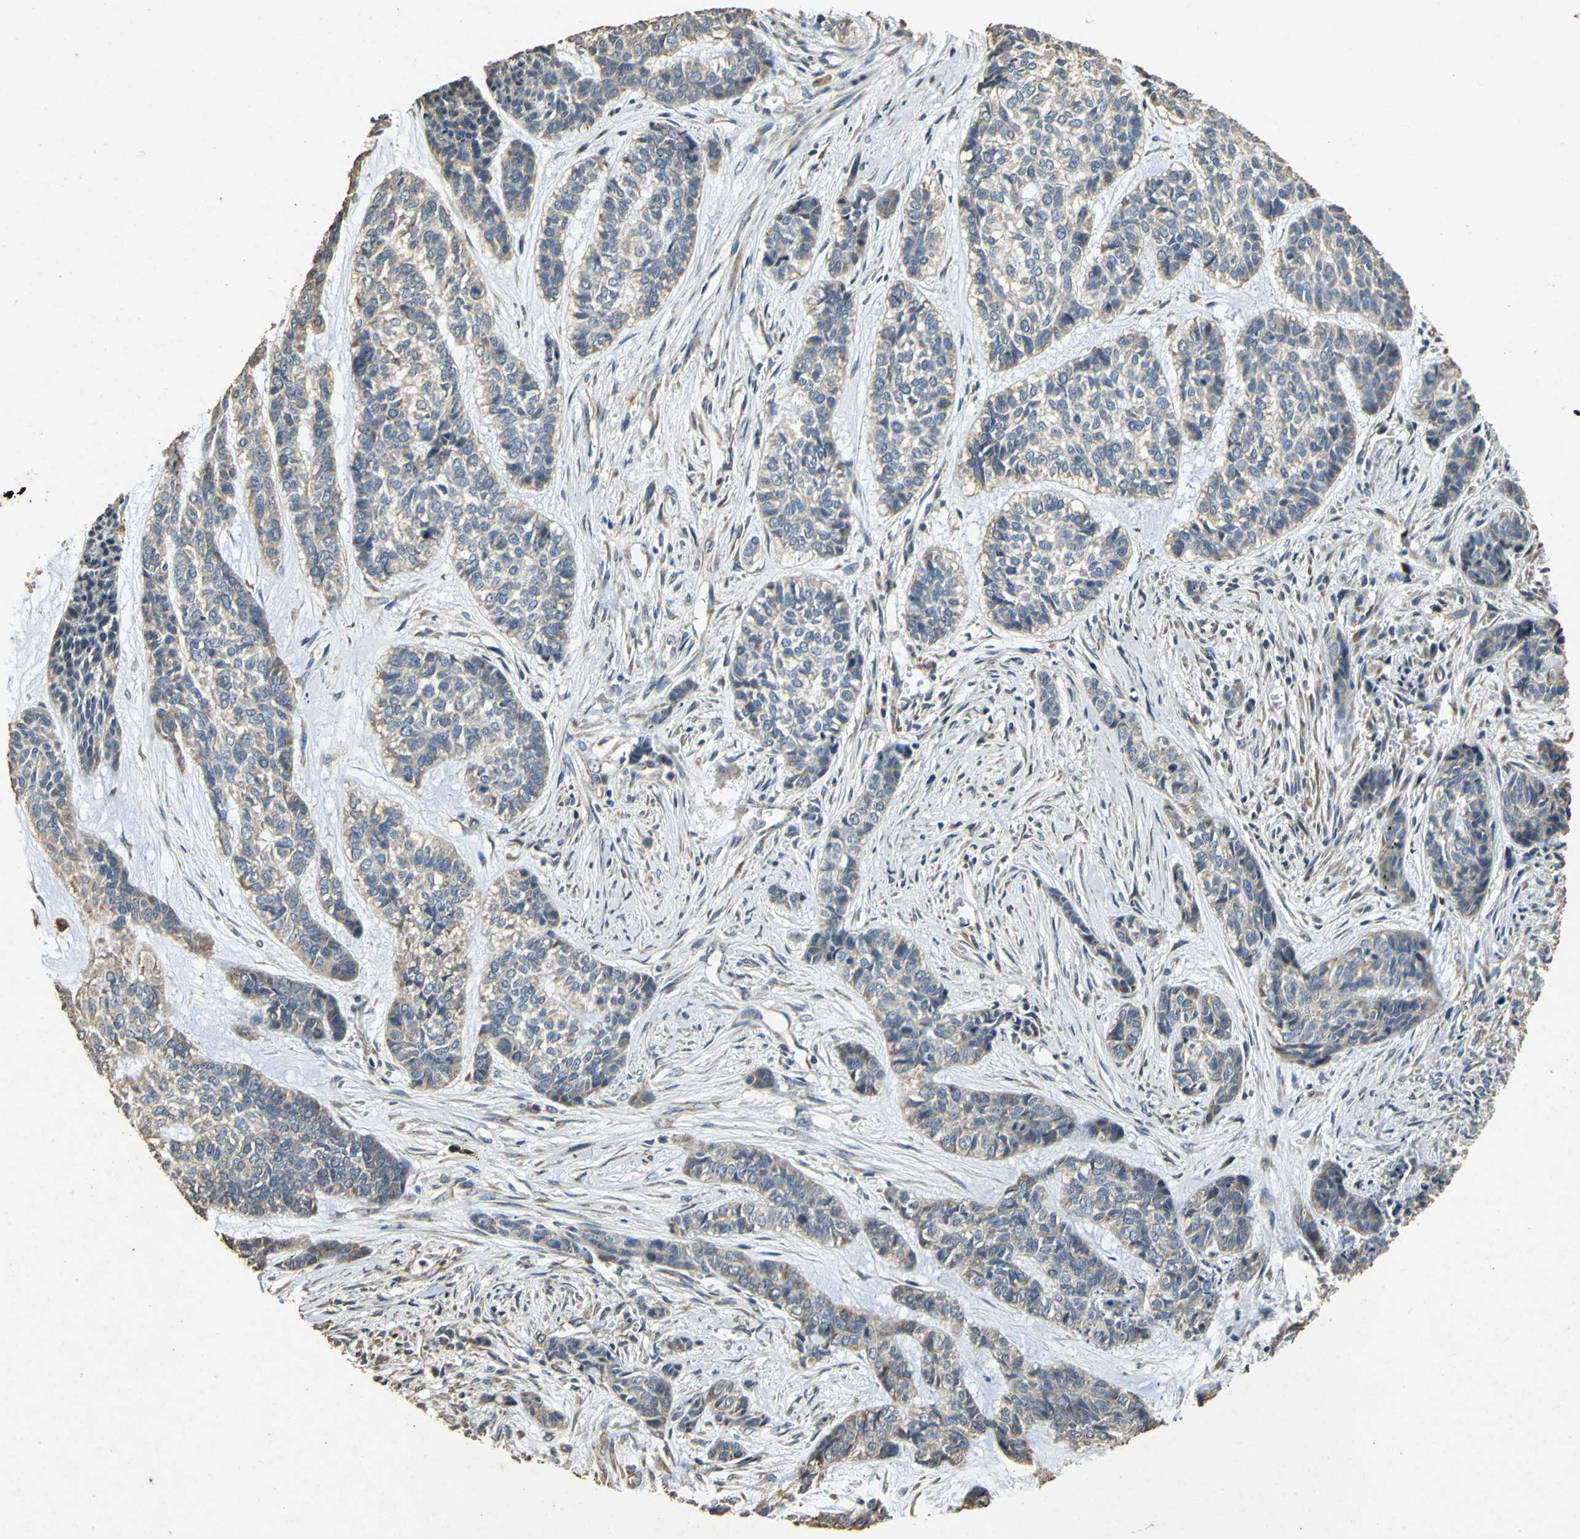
{"staining": {"intensity": "weak", "quantity": "25%-75%", "location": "cytoplasmic/membranous"}, "tissue": "skin cancer", "cell_type": "Tumor cells", "image_type": "cancer", "snomed": [{"axis": "morphology", "description": "Basal cell carcinoma"}, {"axis": "topography", "description": "Skin"}], "caption": "IHC micrograph of human skin cancer stained for a protein (brown), which demonstrates low levels of weak cytoplasmic/membranous positivity in about 25%-75% of tumor cells.", "gene": "ACSL4", "patient": {"sex": "female", "age": 64}}